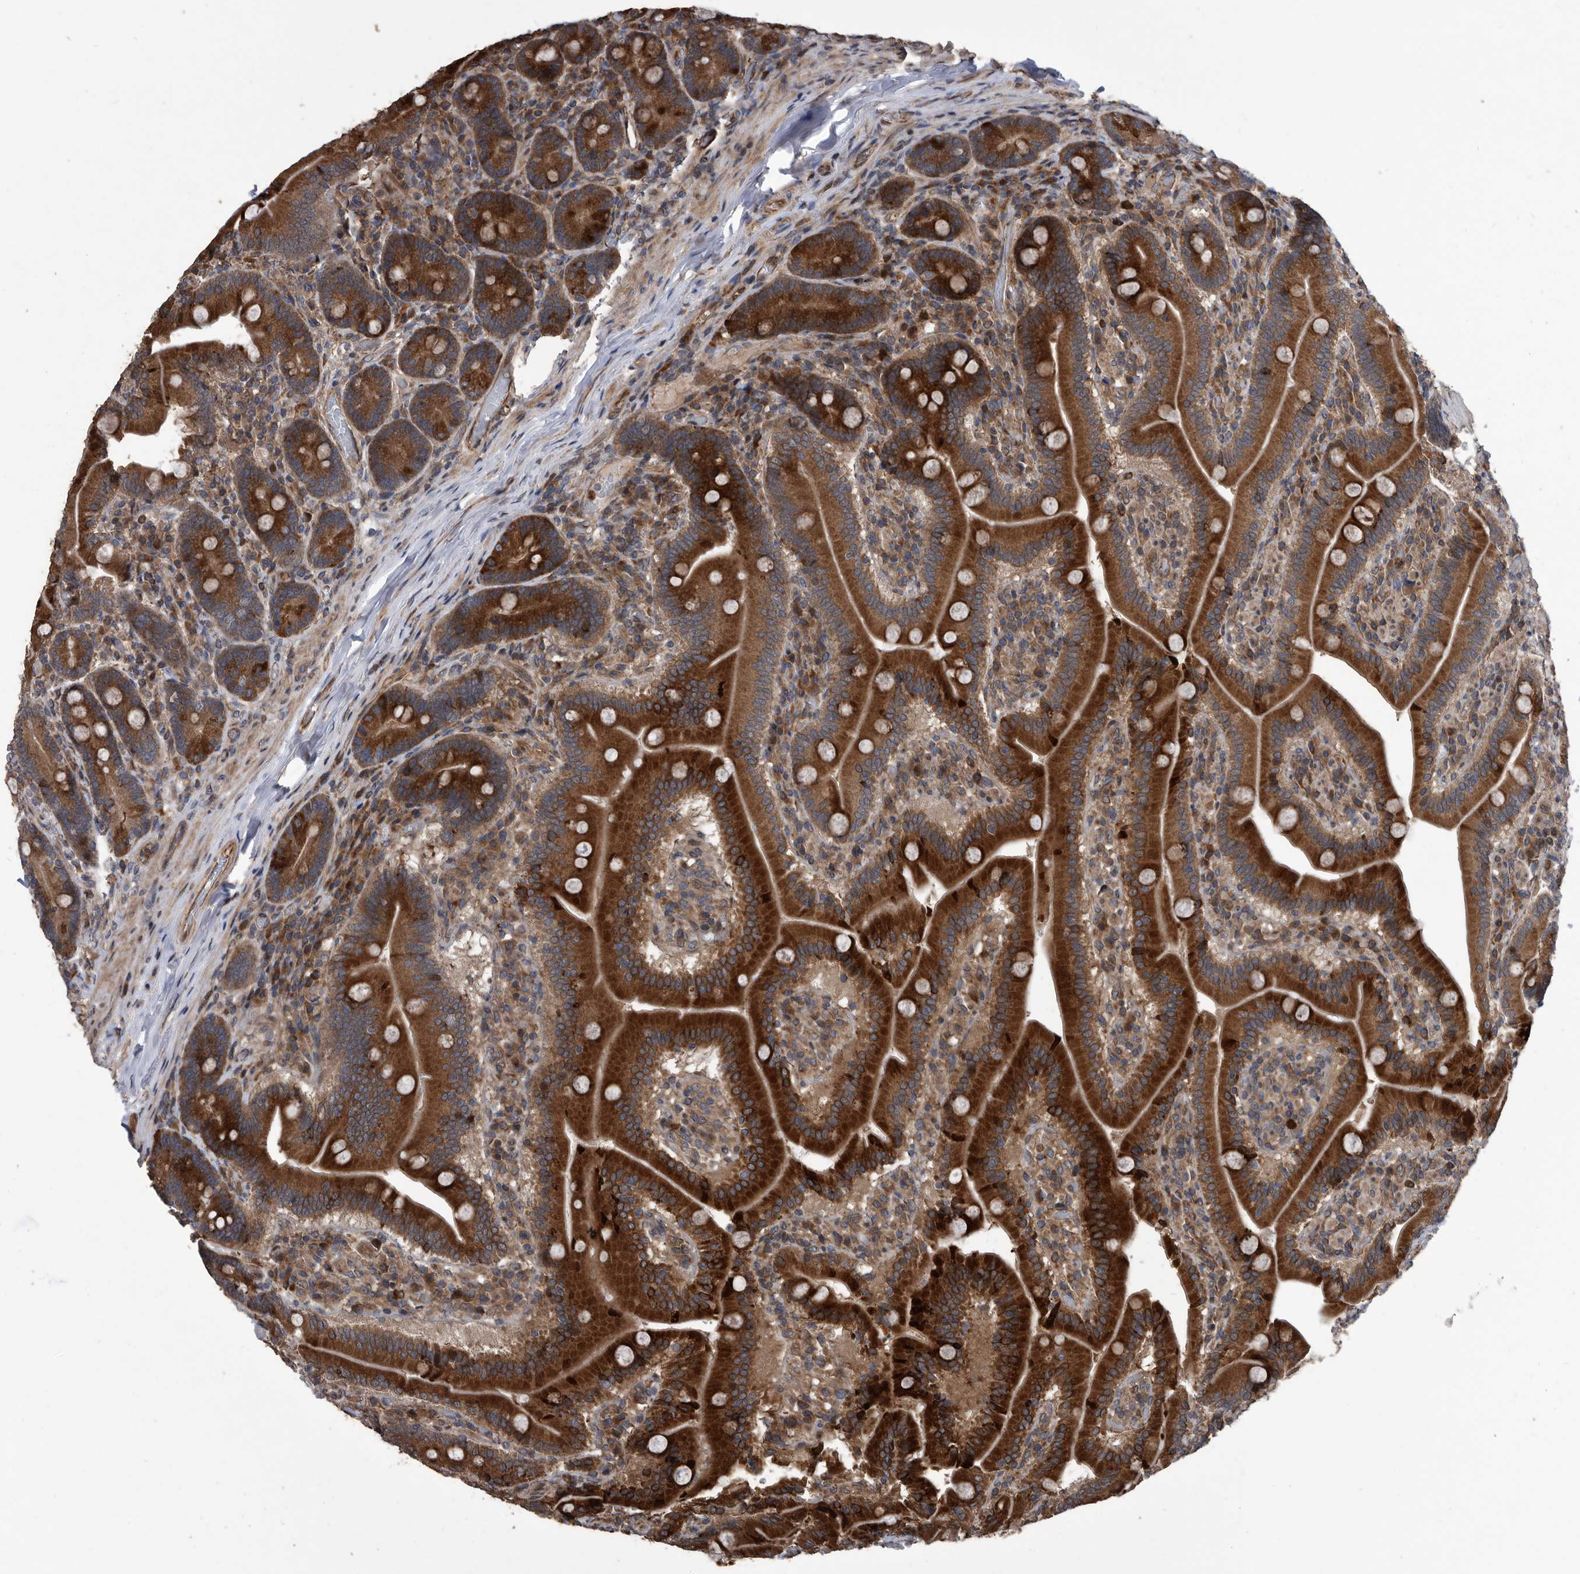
{"staining": {"intensity": "strong", "quantity": ">75%", "location": "cytoplasmic/membranous"}, "tissue": "duodenum", "cell_type": "Glandular cells", "image_type": "normal", "snomed": [{"axis": "morphology", "description": "Normal tissue, NOS"}, {"axis": "topography", "description": "Duodenum"}], "caption": "Duodenum stained with DAB (3,3'-diaminobenzidine) immunohistochemistry exhibits high levels of strong cytoplasmic/membranous positivity in approximately >75% of glandular cells. Ihc stains the protein of interest in brown and the nuclei are stained blue.", "gene": "SERINC2", "patient": {"sex": "female", "age": 62}}